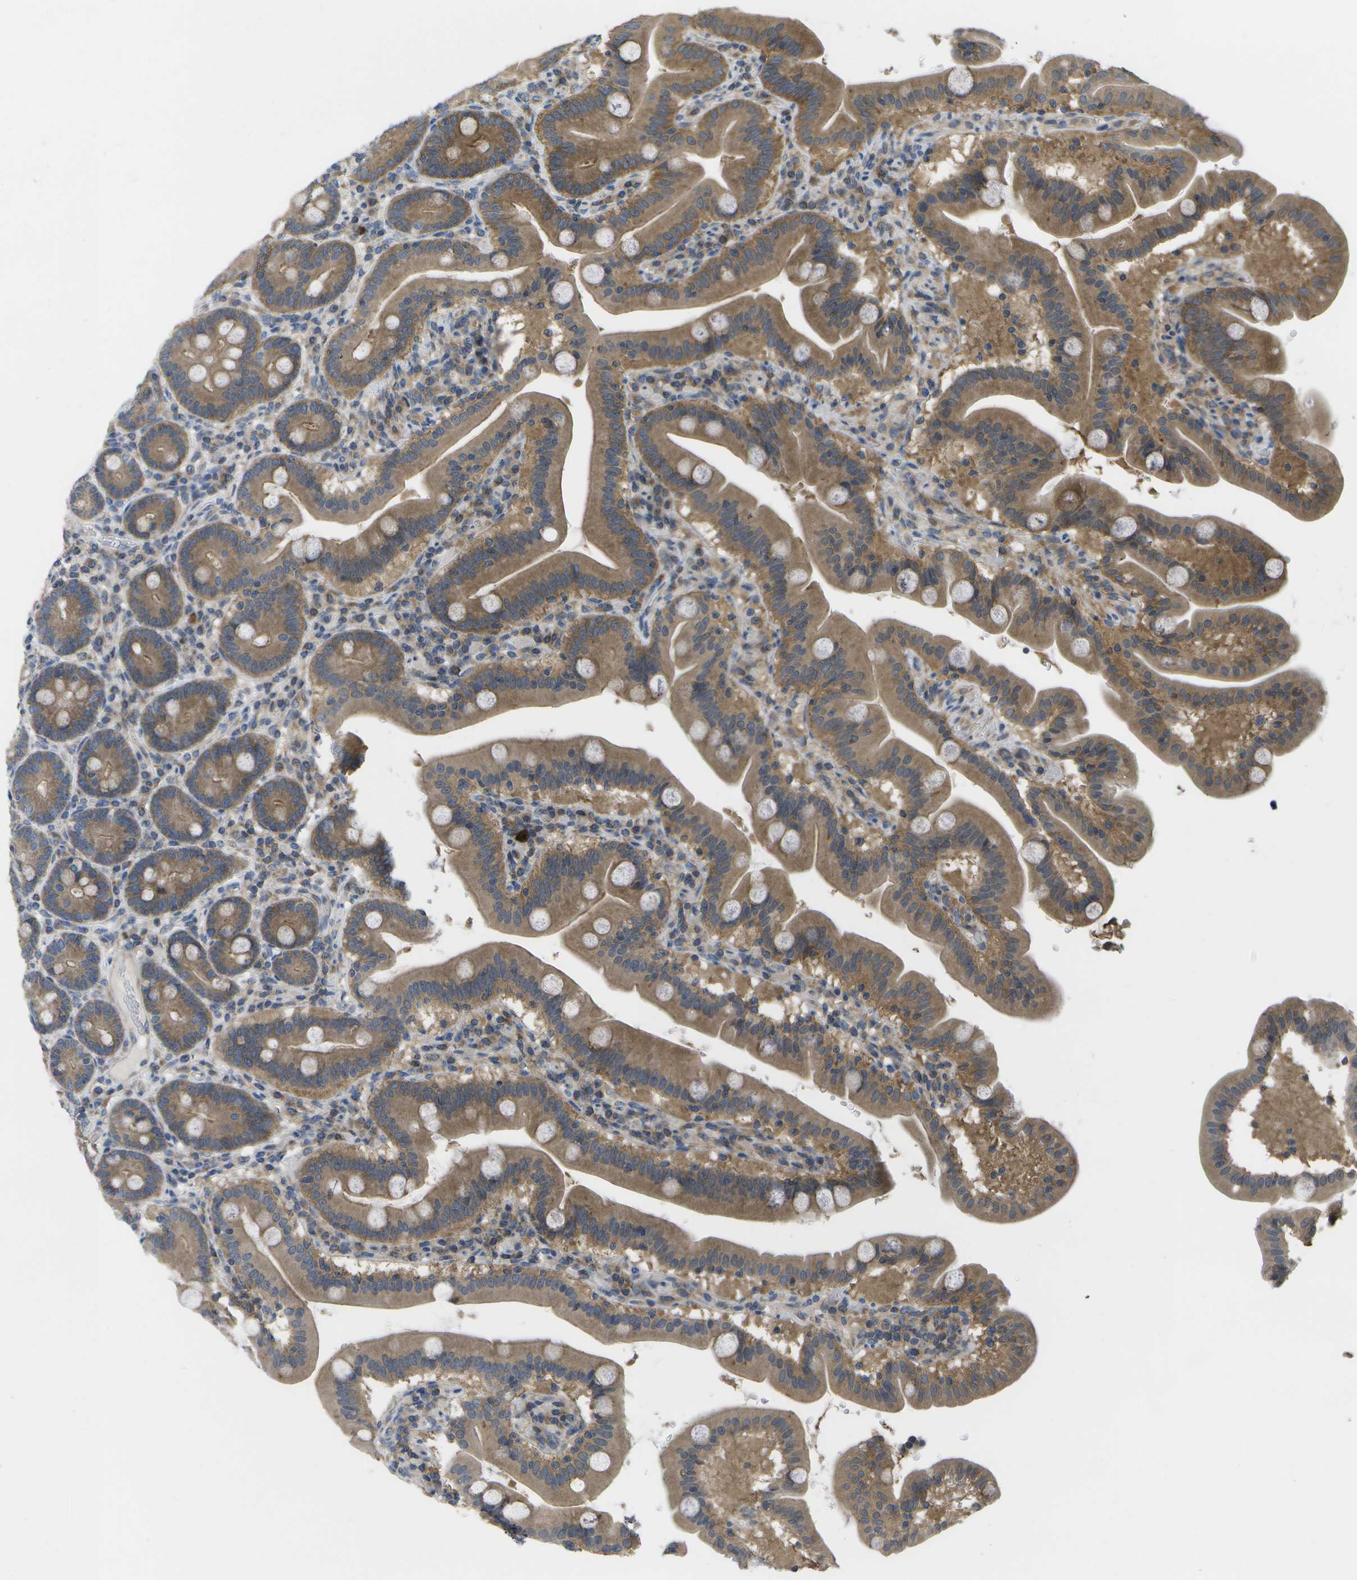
{"staining": {"intensity": "strong", "quantity": ">75%", "location": "cytoplasmic/membranous"}, "tissue": "duodenum", "cell_type": "Glandular cells", "image_type": "normal", "snomed": [{"axis": "morphology", "description": "Normal tissue, NOS"}, {"axis": "topography", "description": "Duodenum"}], "caption": "This is an image of IHC staining of unremarkable duodenum, which shows strong positivity in the cytoplasmic/membranous of glandular cells.", "gene": "DPM3", "patient": {"sex": "male", "age": 54}}